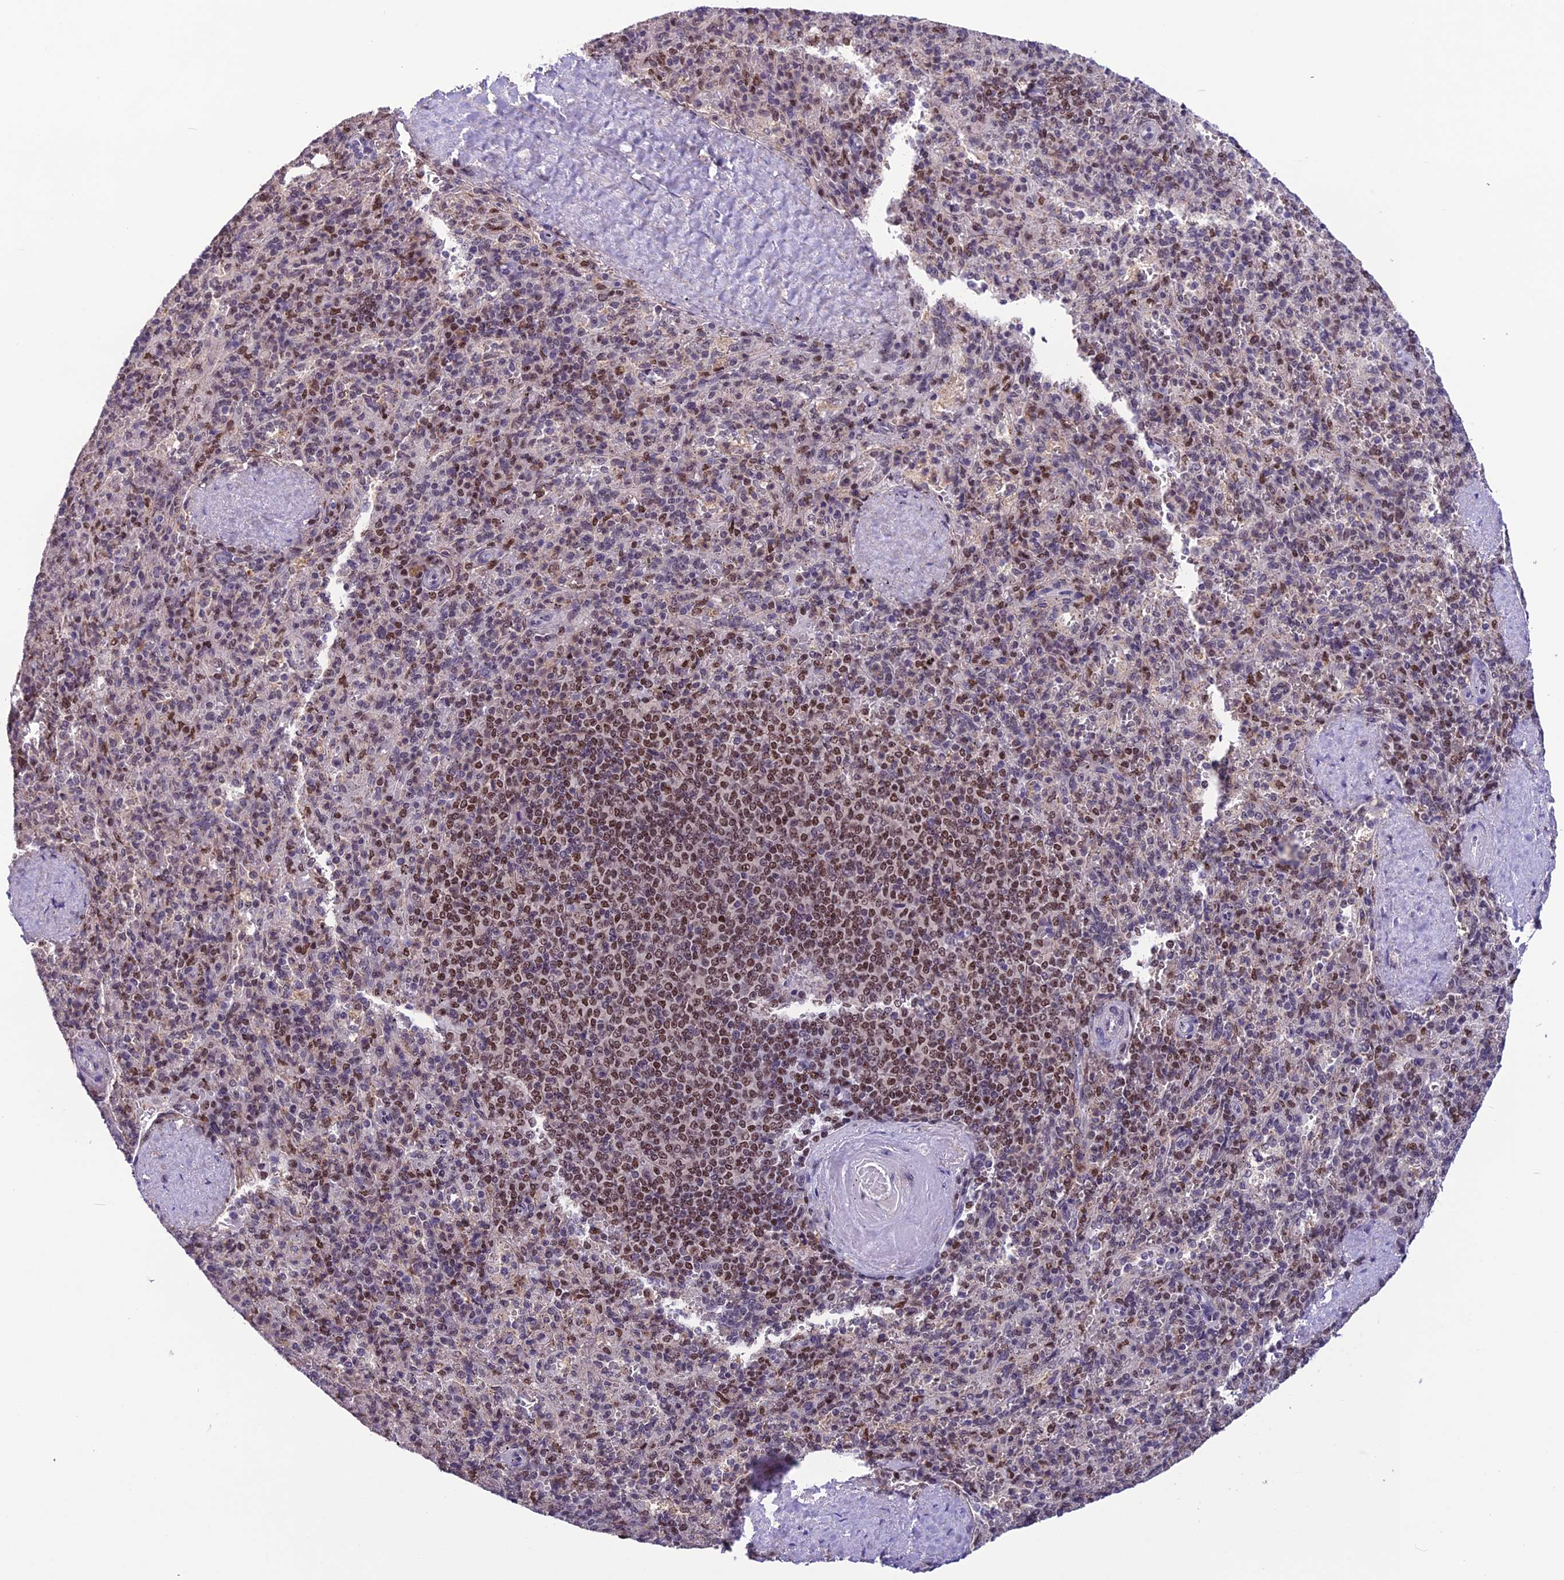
{"staining": {"intensity": "moderate", "quantity": "<25%", "location": "nuclear"}, "tissue": "spleen", "cell_type": "Cells in red pulp", "image_type": "normal", "snomed": [{"axis": "morphology", "description": "Normal tissue, NOS"}, {"axis": "topography", "description": "Spleen"}], "caption": "Approximately <25% of cells in red pulp in benign spleen exhibit moderate nuclear protein expression as visualized by brown immunohistochemical staining.", "gene": "MIS12", "patient": {"sex": "male", "age": 82}}